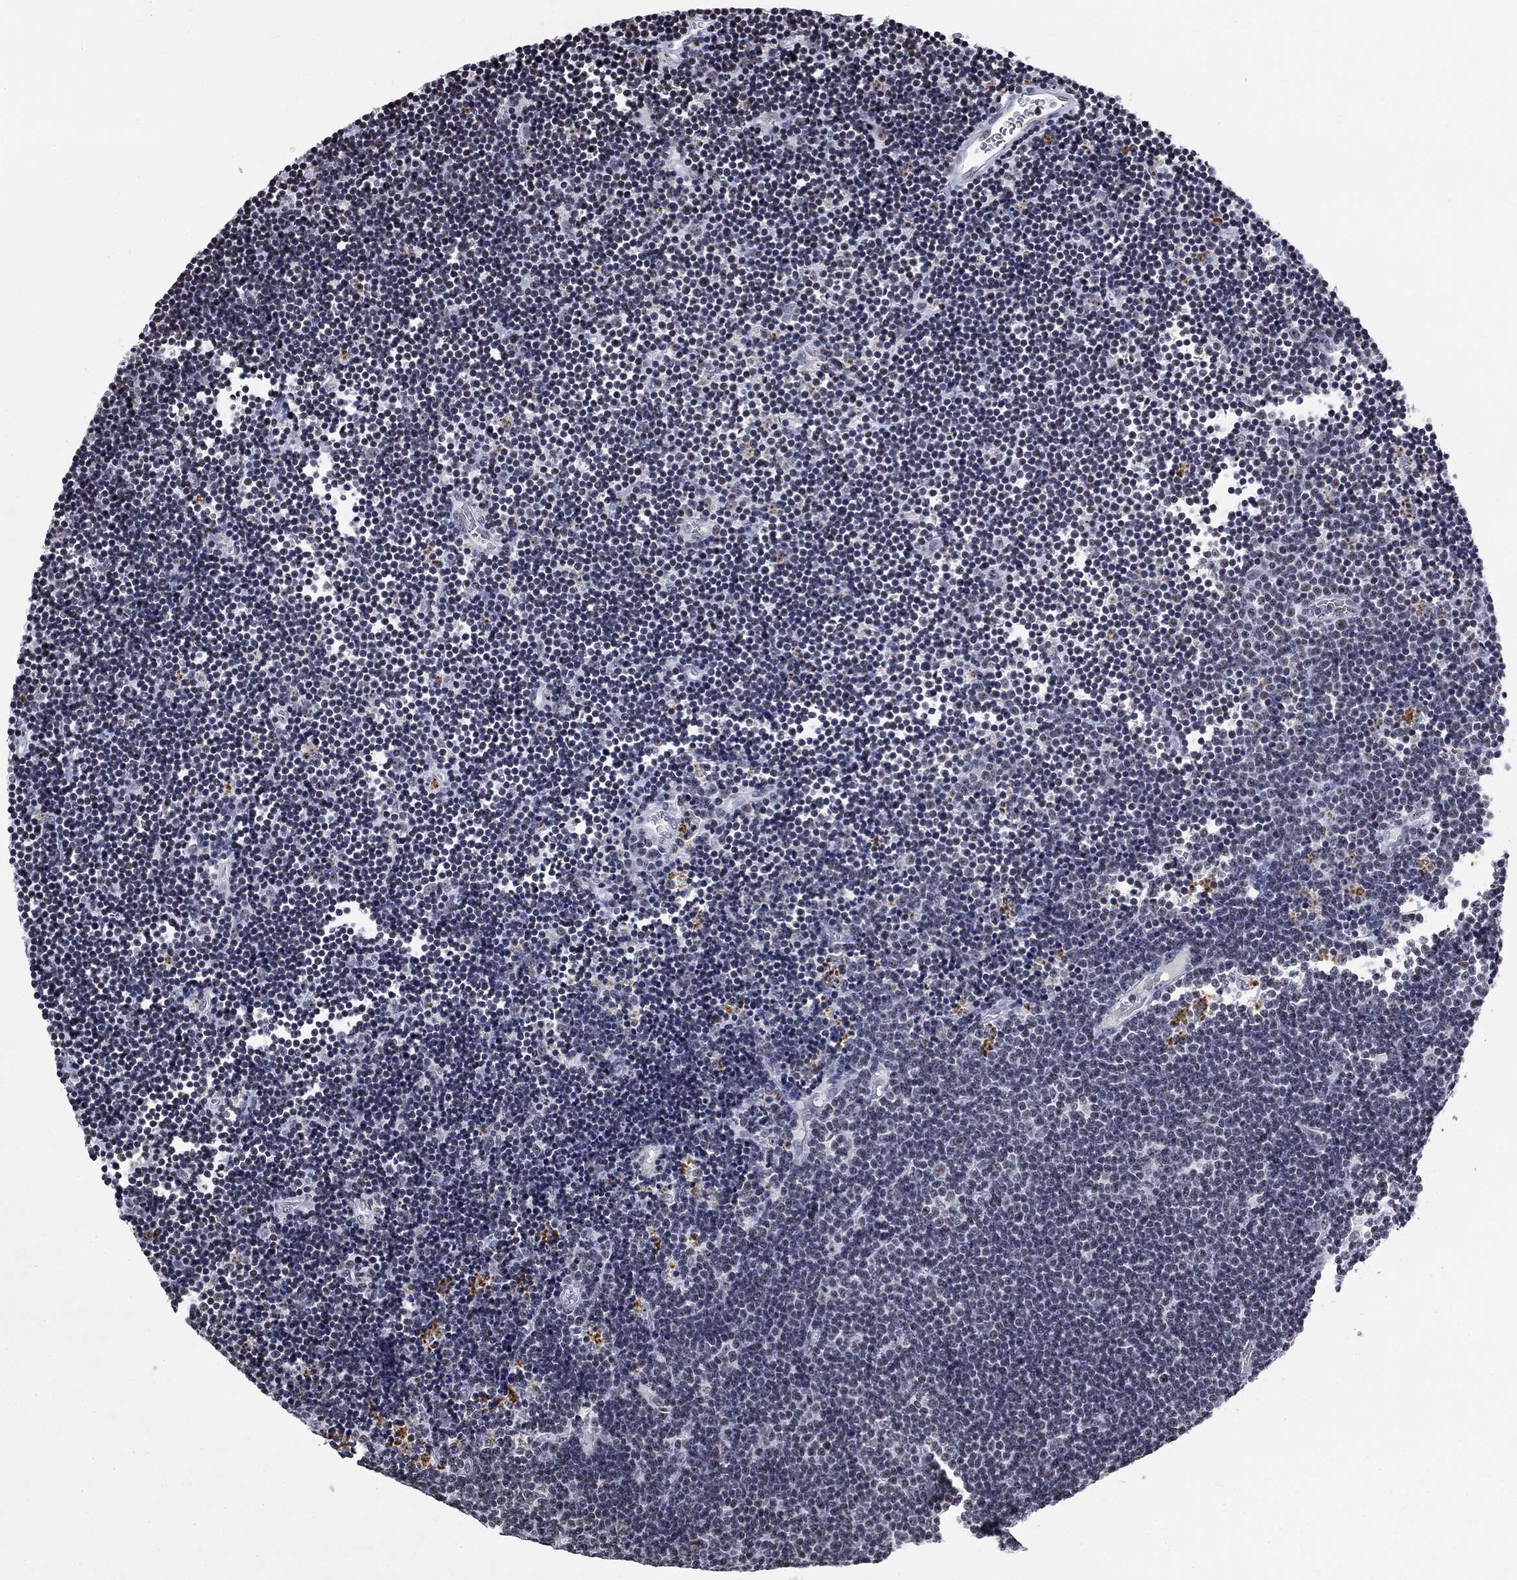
{"staining": {"intensity": "negative", "quantity": "none", "location": "none"}, "tissue": "lymphoma", "cell_type": "Tumor cells", "image_type": "cancer", "snomed": [{"axis": "morphology", "description": "Malignant lymphoma, non-Hodgkin's type, Low grade"}, {"axis": "topography", "description": "Brain"}], "caption": "IHC histopathology image of neoplastic tissue: human malignant lymphoma, non-Hodgkin's type (low-grade) stained with DAB (3,3'-diaminobenzidine) demonstrates no significant protein positivity in tumor cells.", "gene": "CSRNP3", "patient": {"sex": "female", "age": 66}}